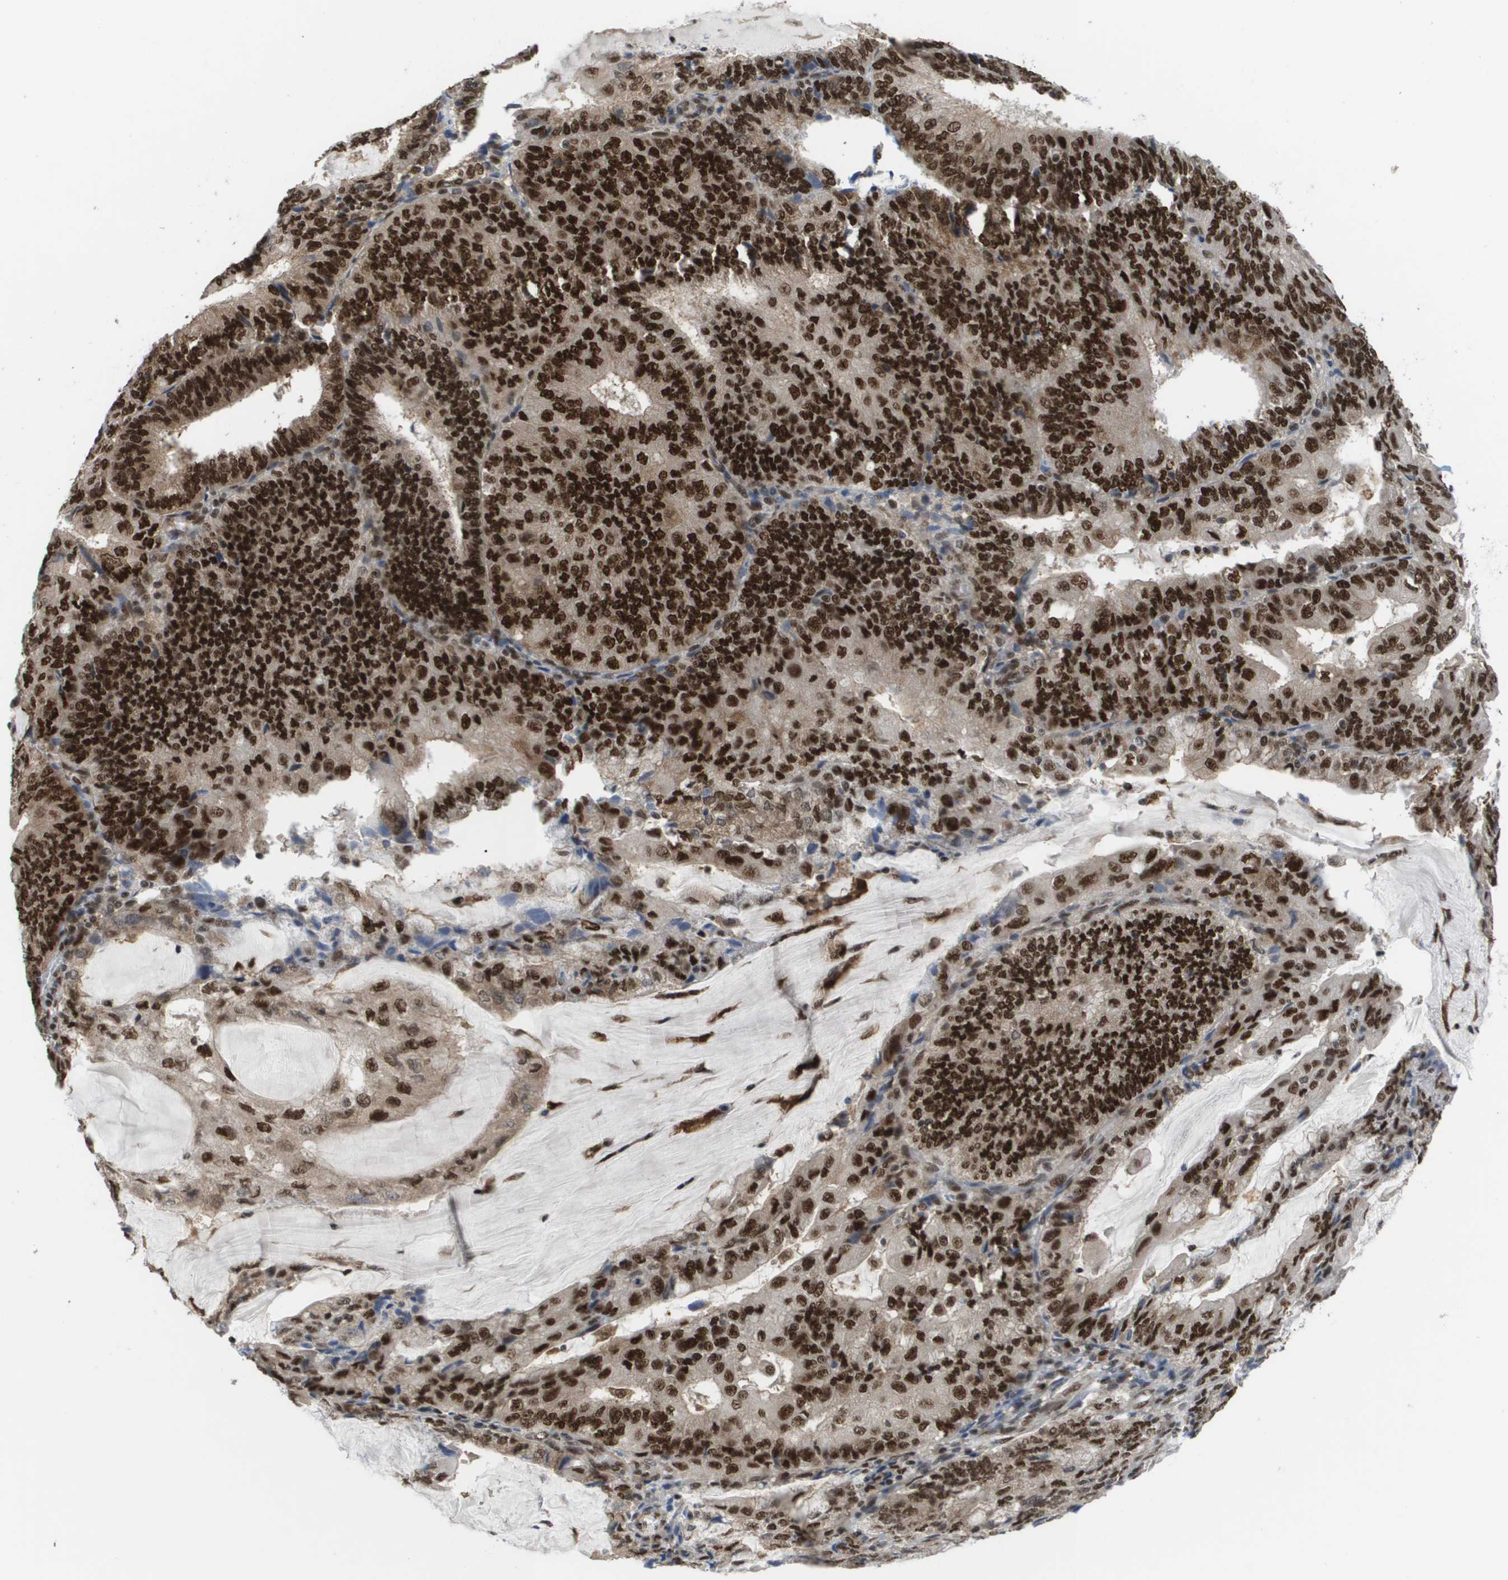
{"staining": {"intensity": "strong", "quantity": ">75%", "location": "cytoplasmic/membranous,nuclear"}, "tissue": "endometrial cancer", "cell_type": "Tumor cells", "image_type": "cancer", "snomed": [{"axis": "morphology", "description": "Adenocarcinoma, NOS"}, {"axis": "topography", "description": "Endometrium"}], "caption": "Immunohistochemical staining of endometrial adenocarcinoma reveals high levels of strong cytoplasmic/membranous and nuclear positivity in about >75% of tumor cells. Ihc stains the protein in brown and the nuclei are stained blue.", "gene": "PRCC", "patient": {"sex": "female", "age": 81}}